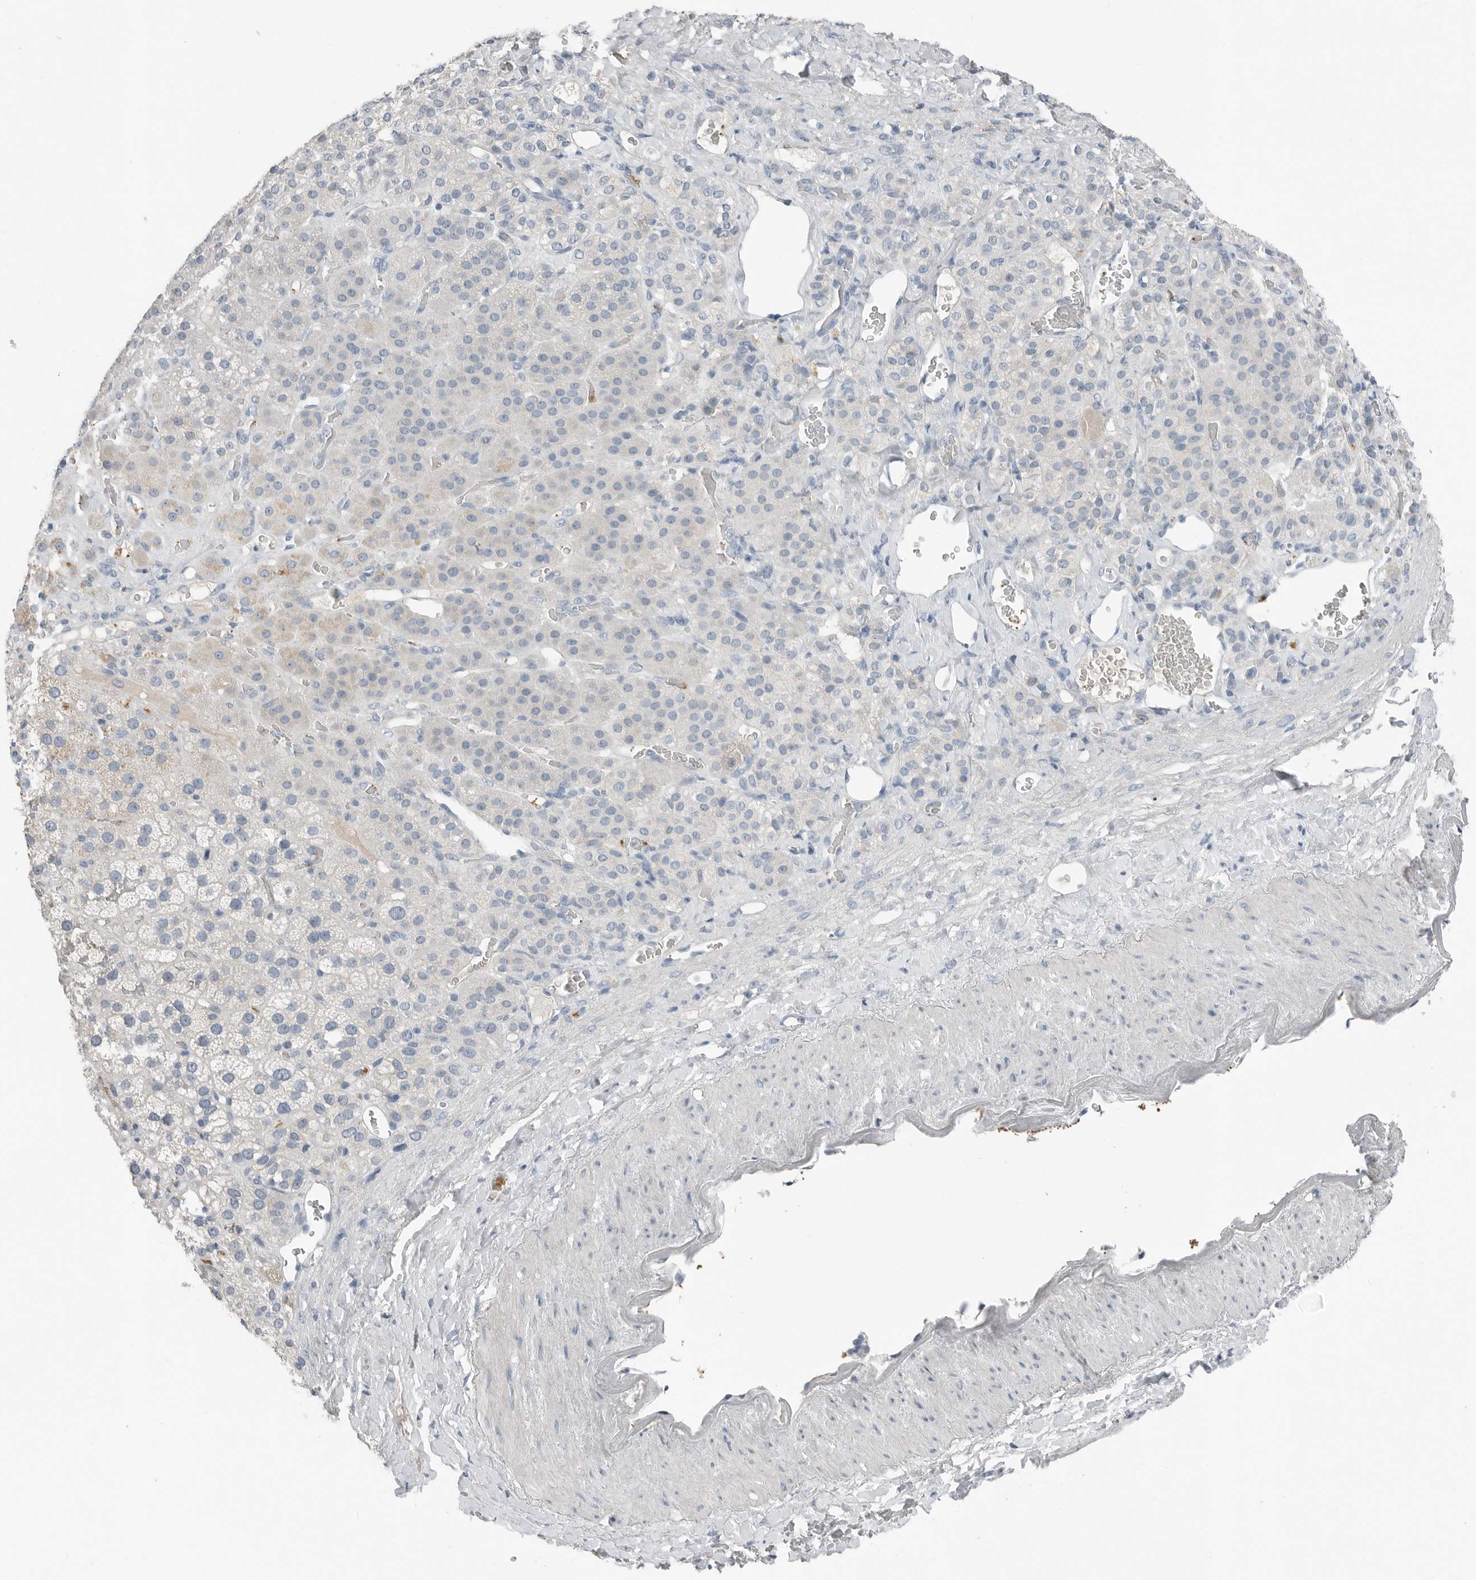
{"staining": {"intensity": "negative", "quantity": "none", "location": "none"}, "tissue": "adrenal gland", "cell_type": "Glandular cells", "image_type": "normal", "snomed": [{"axis": "morphology", "description": "Normal tissue, NOS"}, {"axis": "topography", "description": "Adrenal gland"}], "caption": "IHC histopathology image of unremarkable adrenal gland: adrenal gland stained with DAB exhibits no significant protein expression in glandular cells.", "gene": "SERPINB7", "patient": {"sex": "male", "age": 57}}